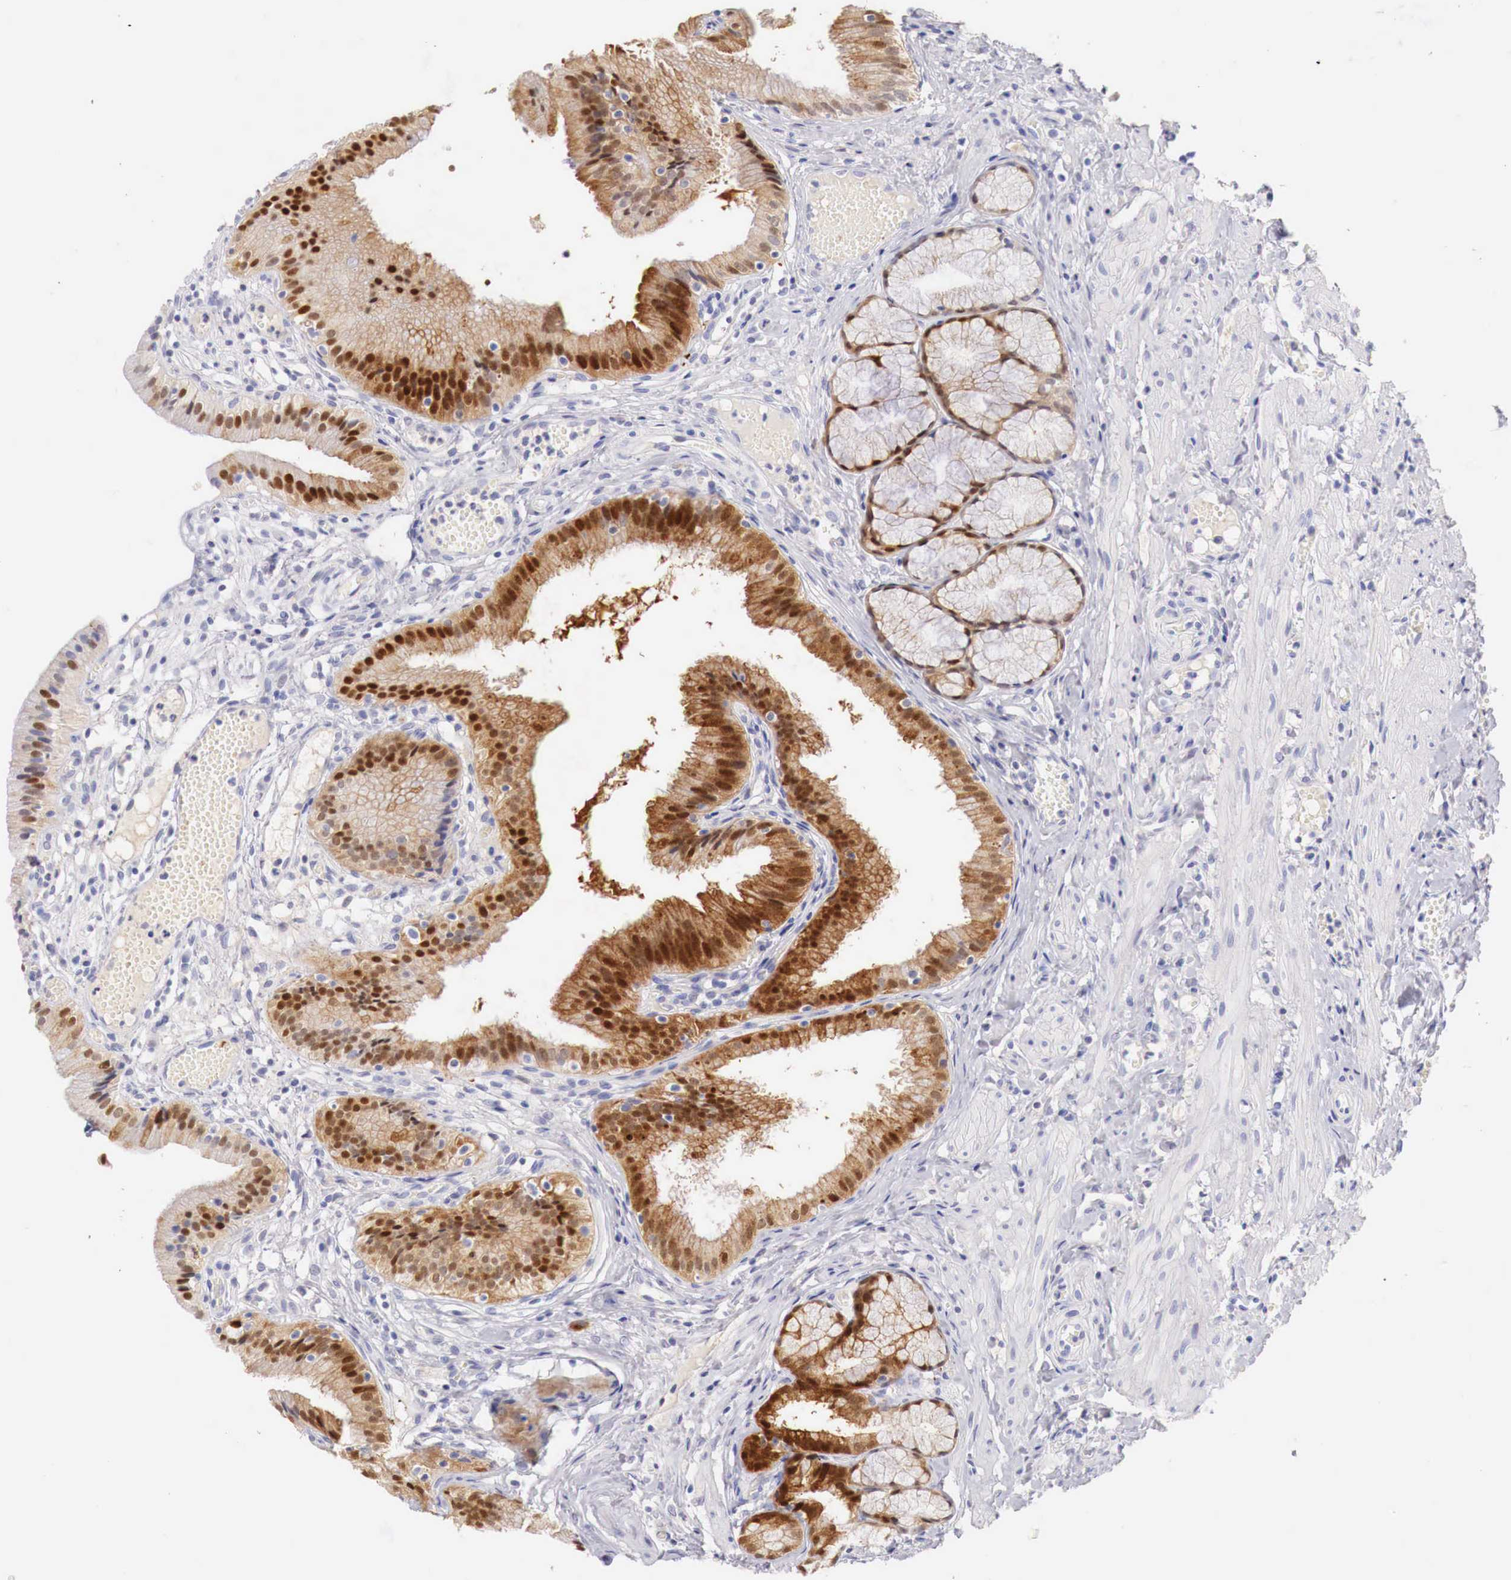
{"staining": {"intensity": "strong", "quantity": ">75%", "location": "cytoplasmic/membranous,nuclear"}, "tissue": "gallbladder", "cell_type": "Glandular cells", "image_type": "normal", "snomed": [{"axis": "morphology", "description": "Normal tissue, NOS"}, {"axis": "topography", "description": "Gallbladder"}], "caption": "This micrograph exhibits IHC staining of unremarkable gallbladder, with high strong cytoplasmic/membranous,nuclear positivity in approximately >75% of glandular cells.", "gene": "ITIH6", "patient": {"sex": "male", "age": 28}}